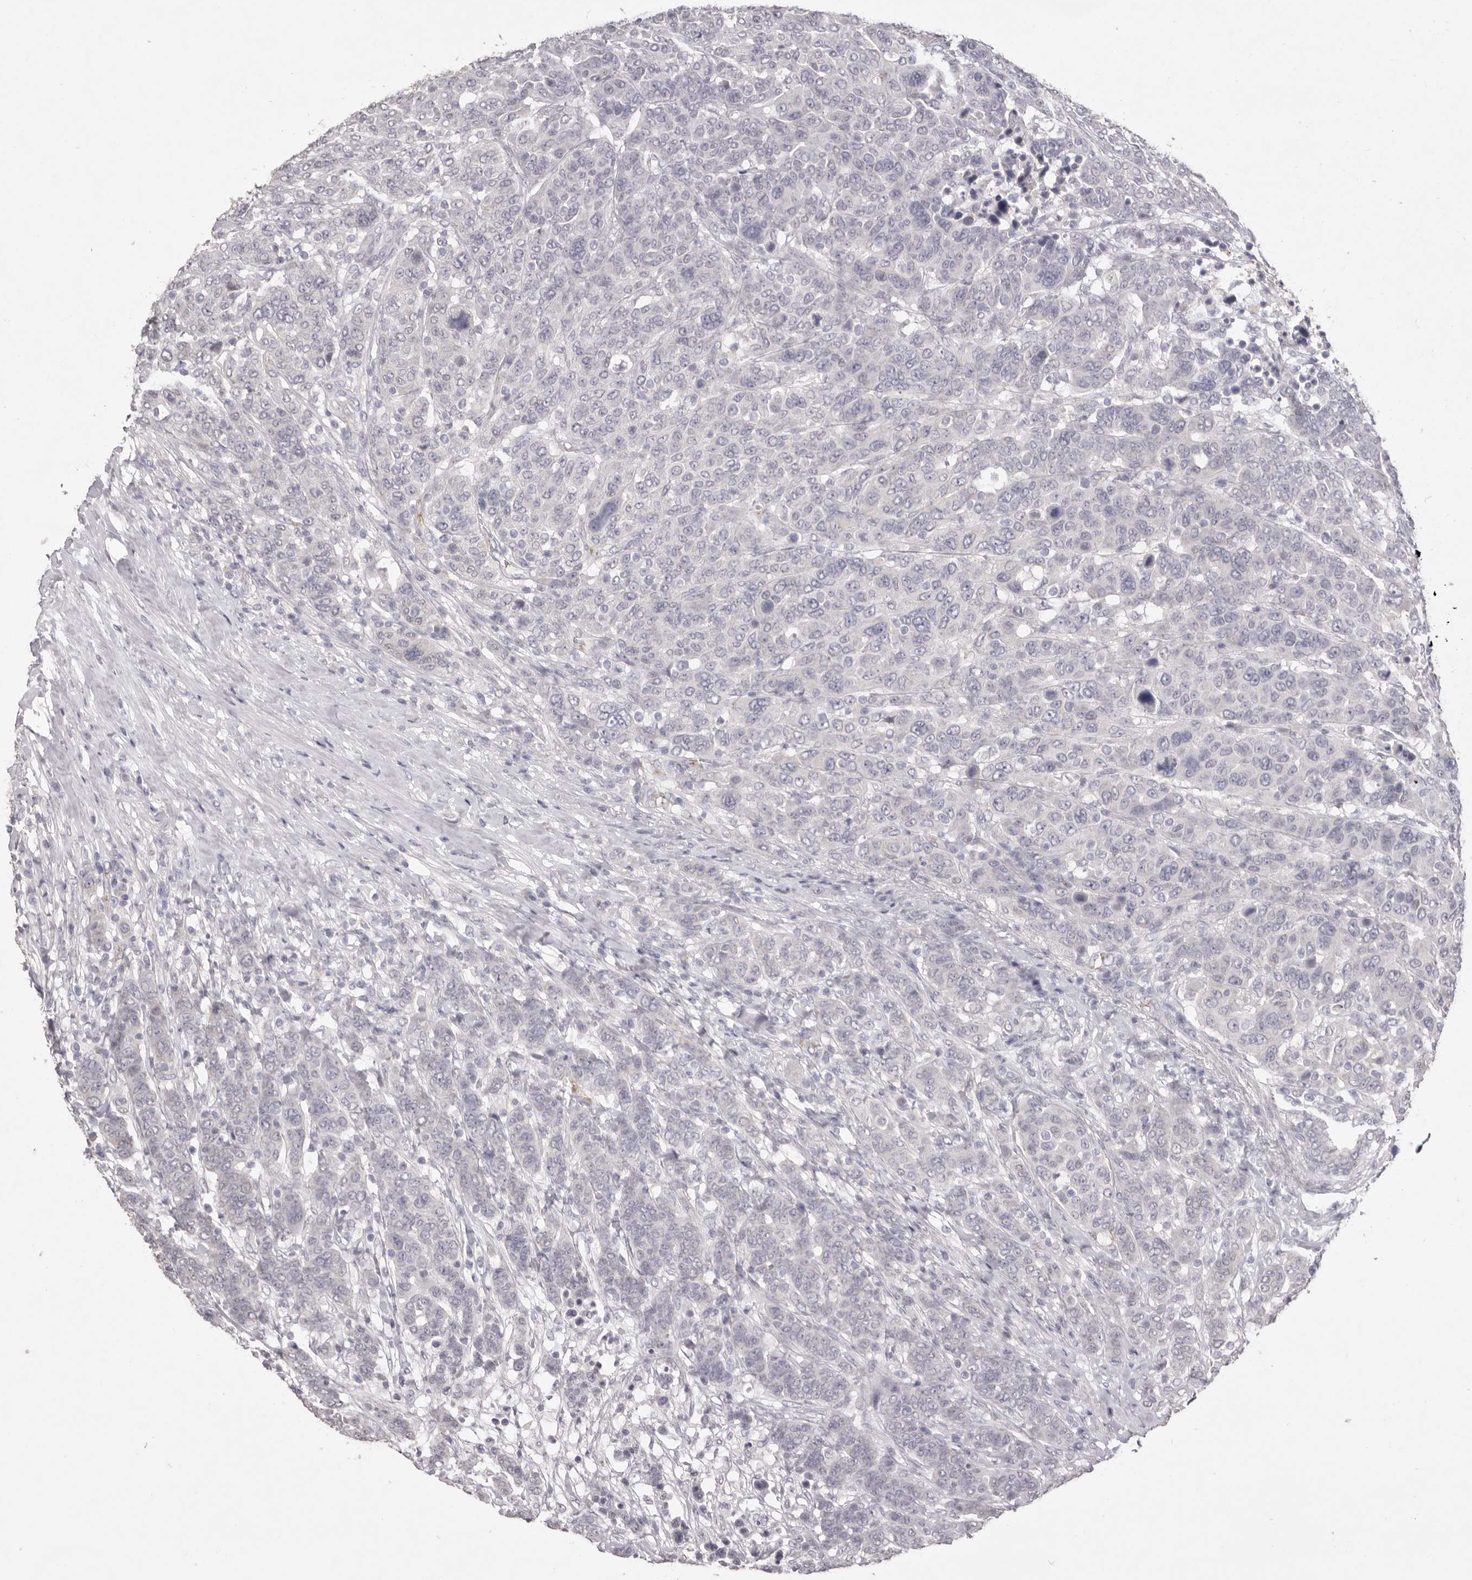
{"staining": {"intensity": "negative", "quantity": "none", "location": "none"}, "tissue": "breast cancer", "cell_type": "Tumor cells", "image_type": "cancer", "snomed": [{"axis": "morphology", "description": "Duct carcinoma"}, {"axis": "topography", "description": "Breast"}], "caption": "High magnification brightfield microscopy of breast cancer (infiltrating ductal carcinoma) stained with DAB (3,3'-diaminobenzidine) (brown) and counterstained with hematoxylin (blue): tumor cells show no significant staining.", "gene": "ZYG11B", "patient": {"sex": "female", "age": 37}}